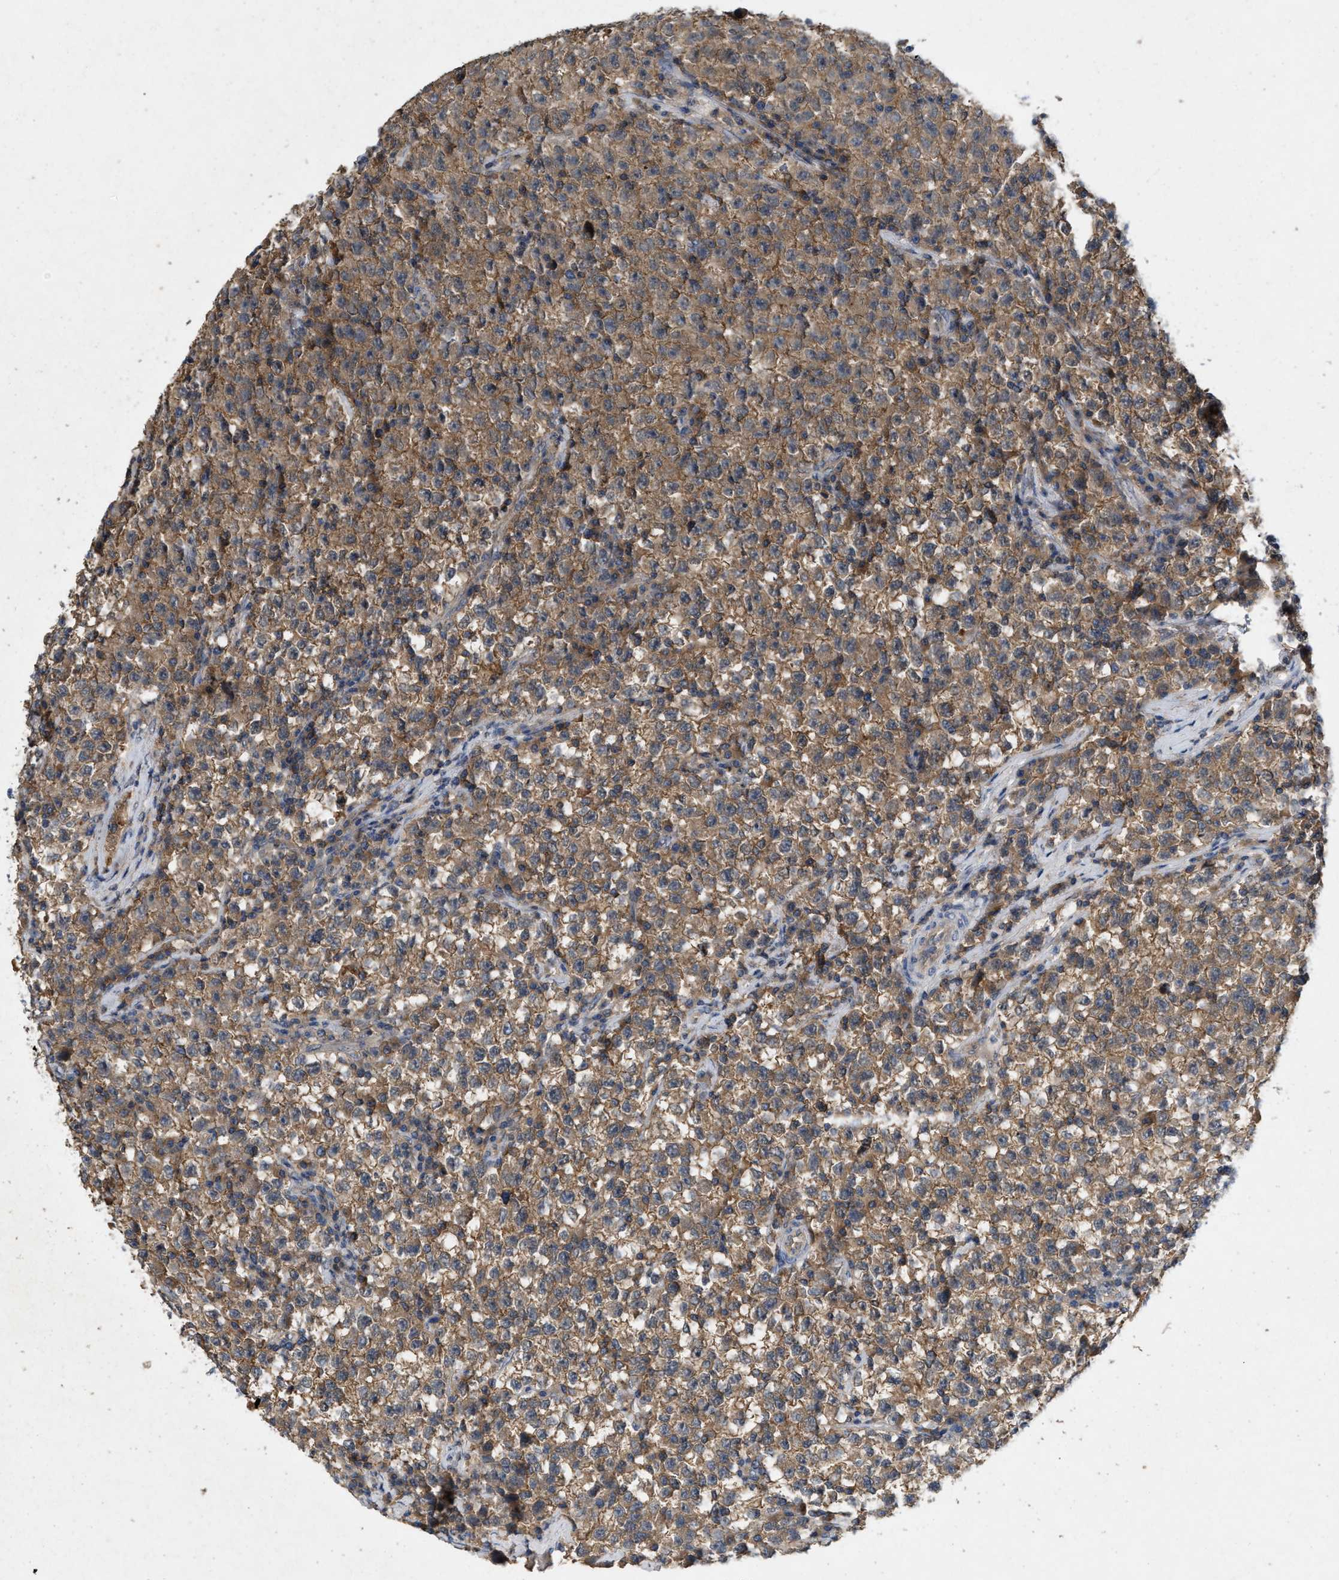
{"staining": {"intensity": "moderate", "quantity": ">75%", "location": "cytoplasmic/membranous"}, "tissue": "testis cancer", "cell_type": "Tumor cells", "image_type": "cancer", "snomed": [{"axis": "morphology", "description": "Seminoma, NOS"}, {"axis": "topography", "description": "Testis"}], "caption": "About >75% of tumor cells in testis seminoma demonstrate moderate cytoplasmic/membranous protein expression as visualized by brown immunohistochemical staining.", "gene": "LPAR2", "patient": {"sex": "male", "age": 22}}